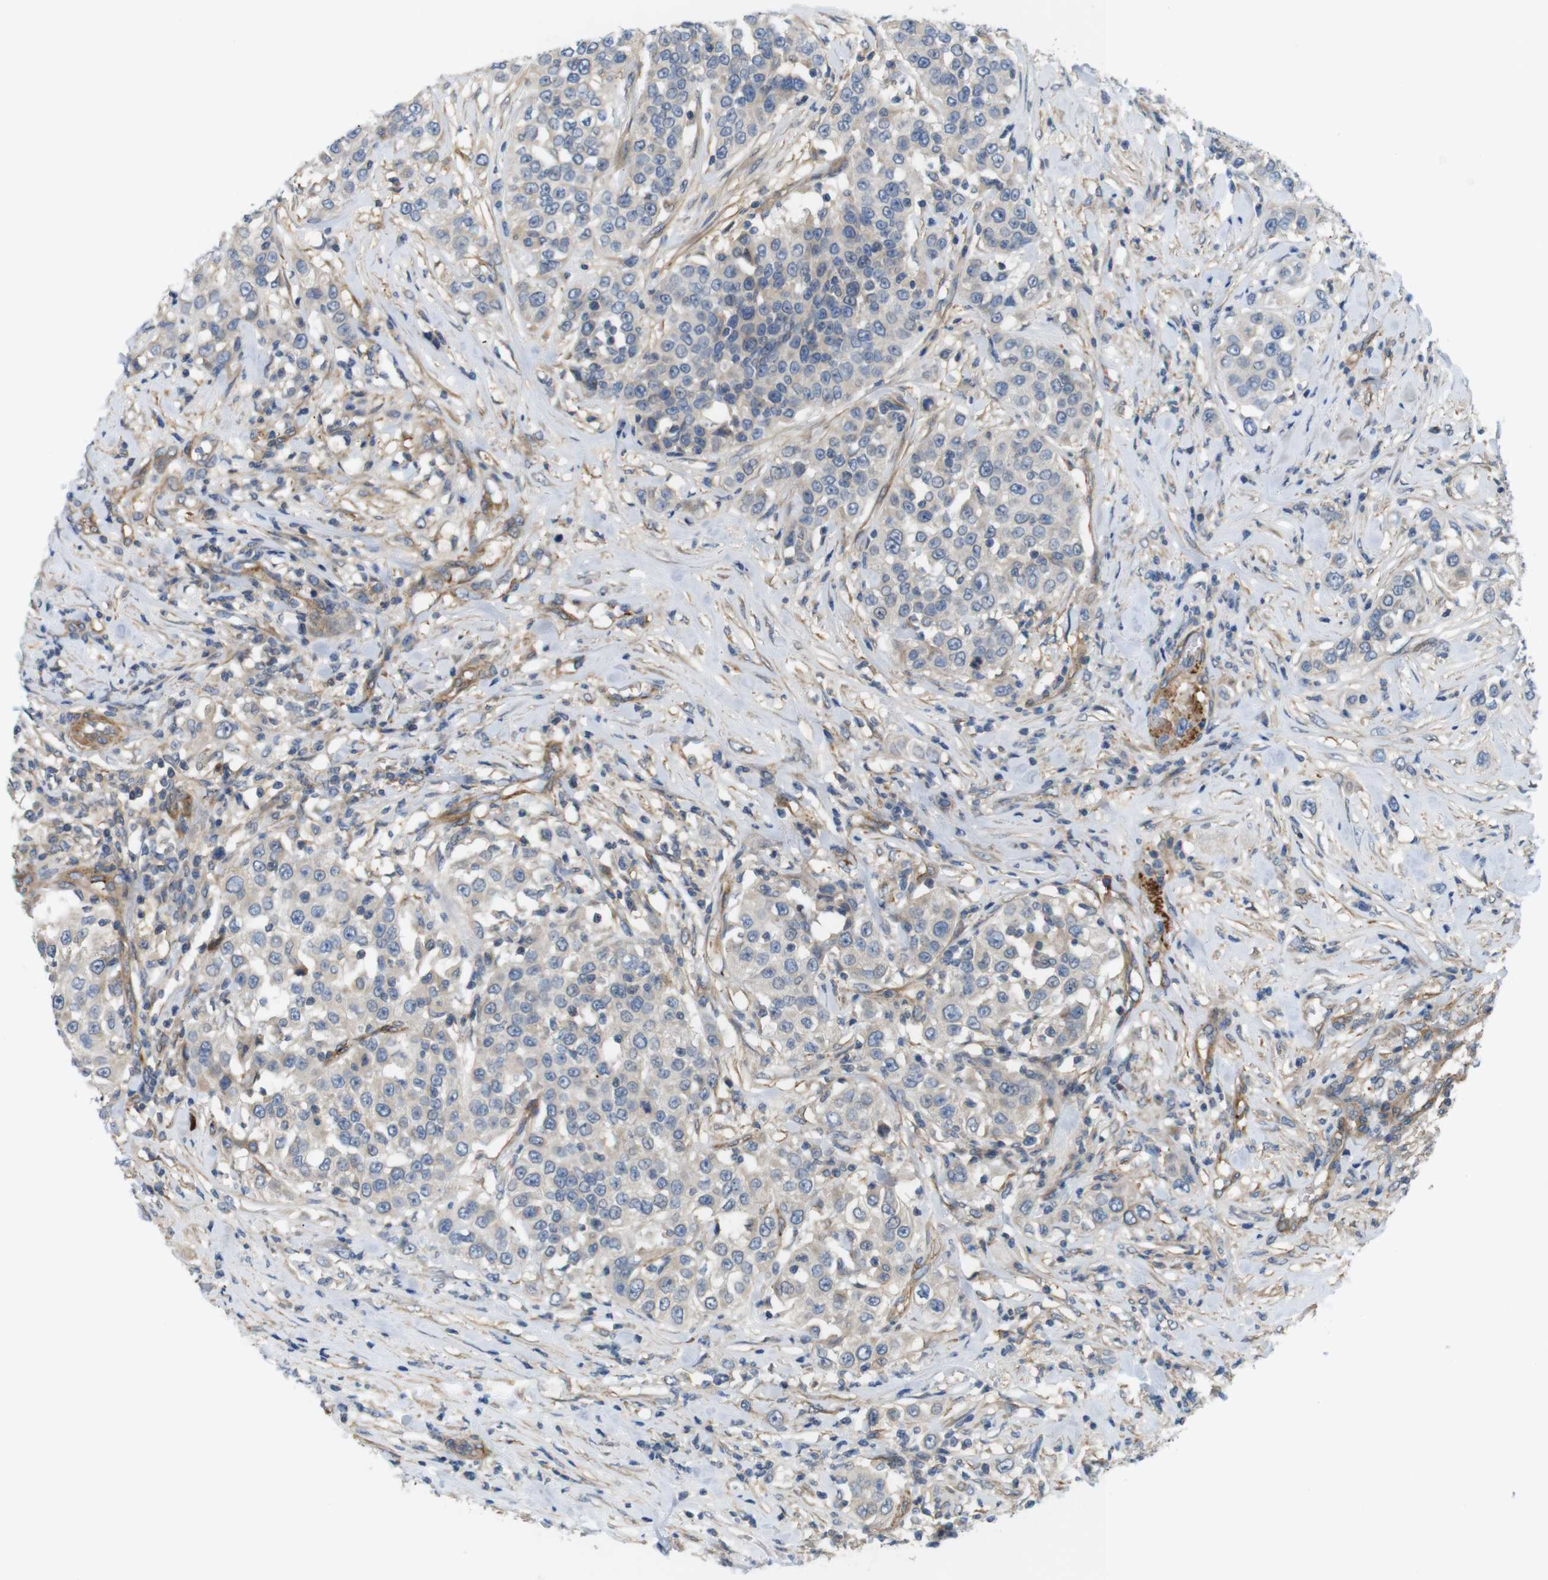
{"staining": {"intensity": "weak", "quantity": "25%-75%", "location": "cytoplasmic/membranous"}, "tissue": "urothelial cancer", "cell_type": "Tumor cells", "image_type": "cancer", "snomed": [{"axis": "morphology", "description": "Urothelial carcinoma, High grade"}, {"axis": "topography", "description": "Urinary bladder"}], "caption": "Urothelial cancer tissue shows weak cytoplasmic/membranous positivity in about 25%-75% of tumor cells (DAB IHC with brightfield microscopy, high magnification).", "gene": "BVES", "patient": {"sex": "female", "age": 80}}